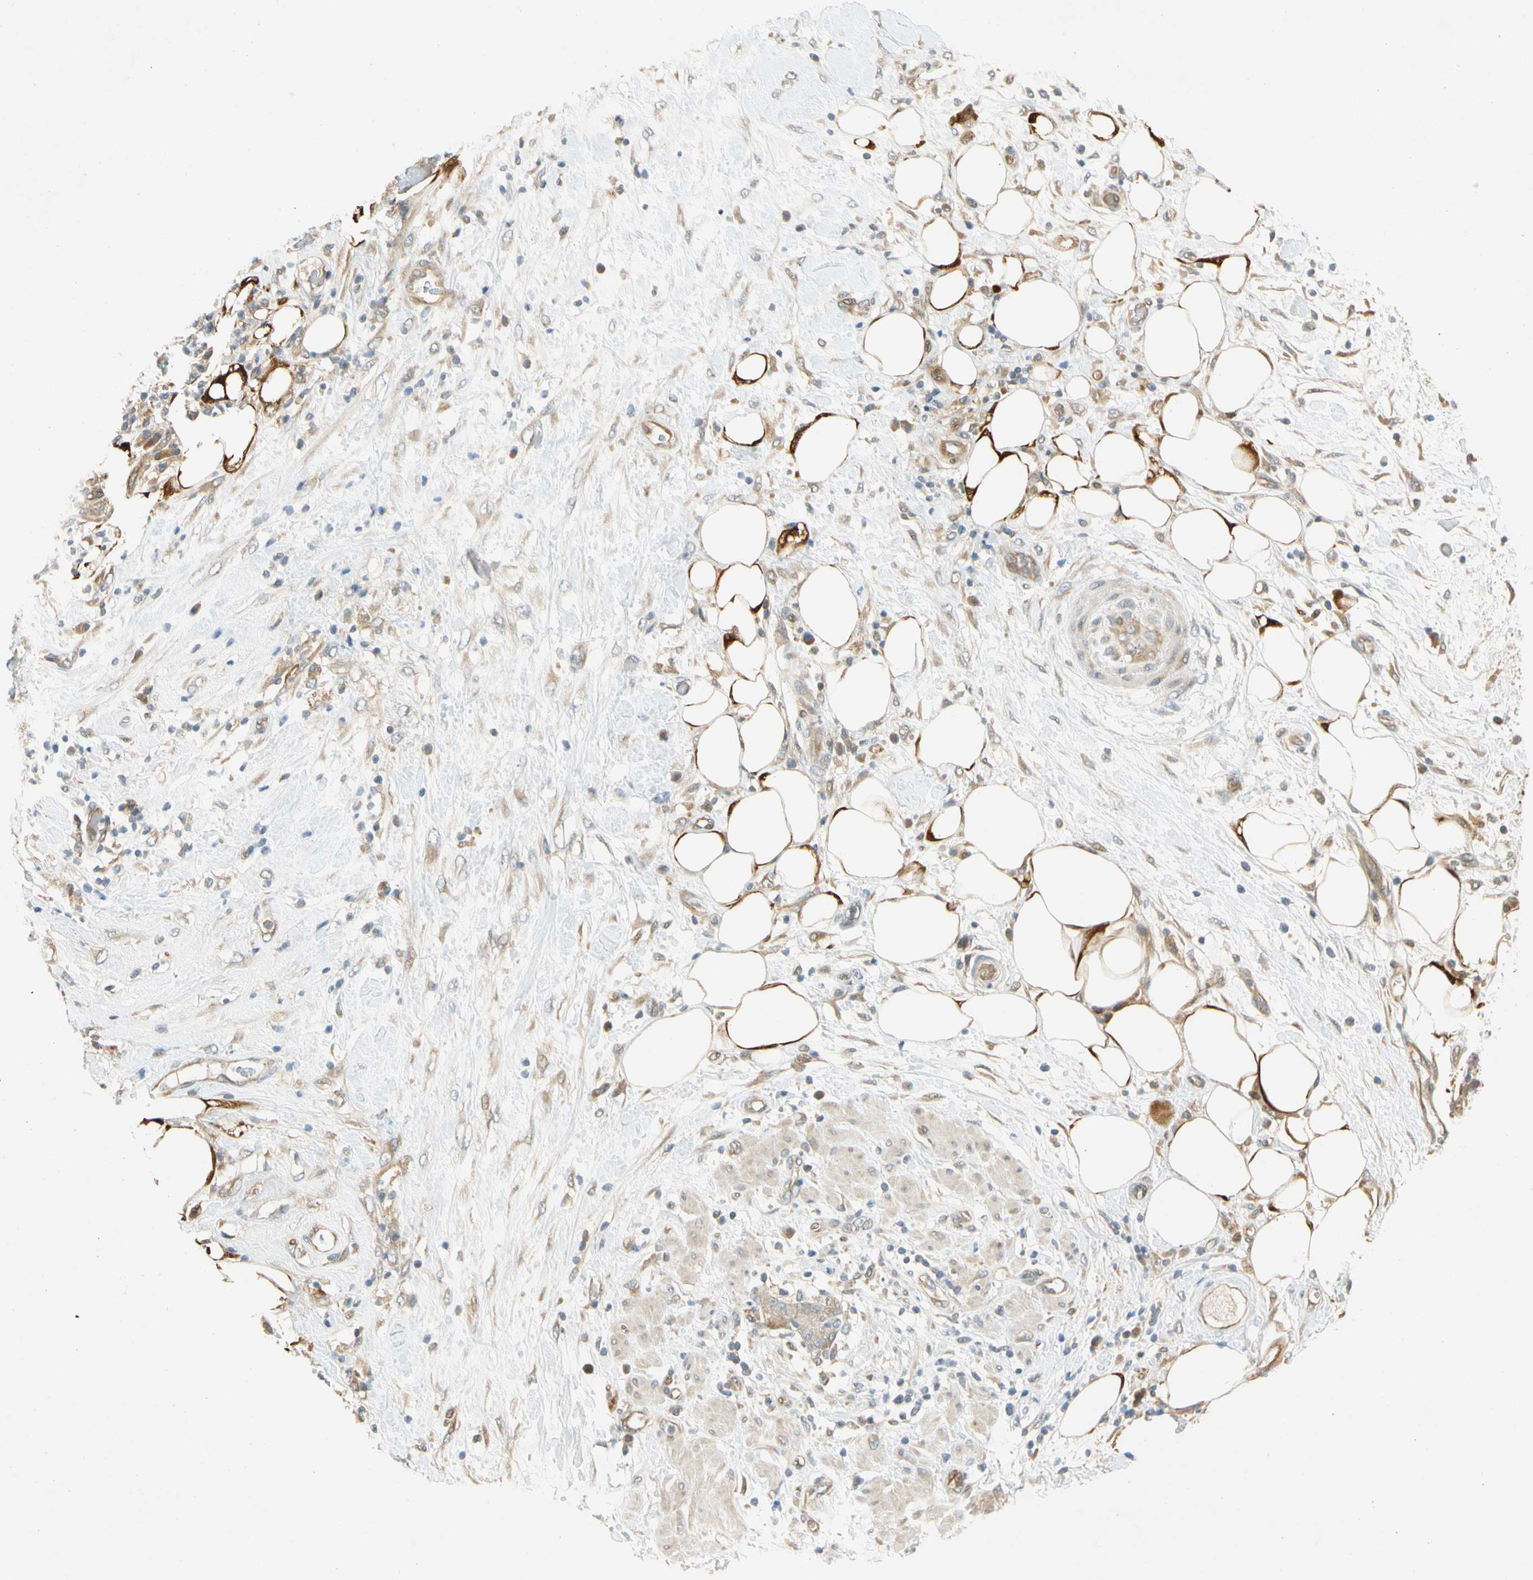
{"staining": {"intensity": "weak", "quantity": ">75%", "location": "cytoplasmic/membranous"}, "tissue": "pancreatic cancer", "cell_type": "Tumor cells", "image_type": "cancer", "snomed": [{"axis": "morphology", "description": "Adenocarcinoma, NOS"}, {"axis": "topography", "description": "Pancreas"}], "caption": "IHC micrograph of neoplastic tissue: adenocarcinoma (pancreatic) stained using IHC displays low levels of weak protein expression localized specifically in the cytoplasmic/membranous of tumor cells, appearing as a cytoplasmic/membranous brown color.", "gene": "GATD1", "patient": {"sex": "female", "age": 78}}